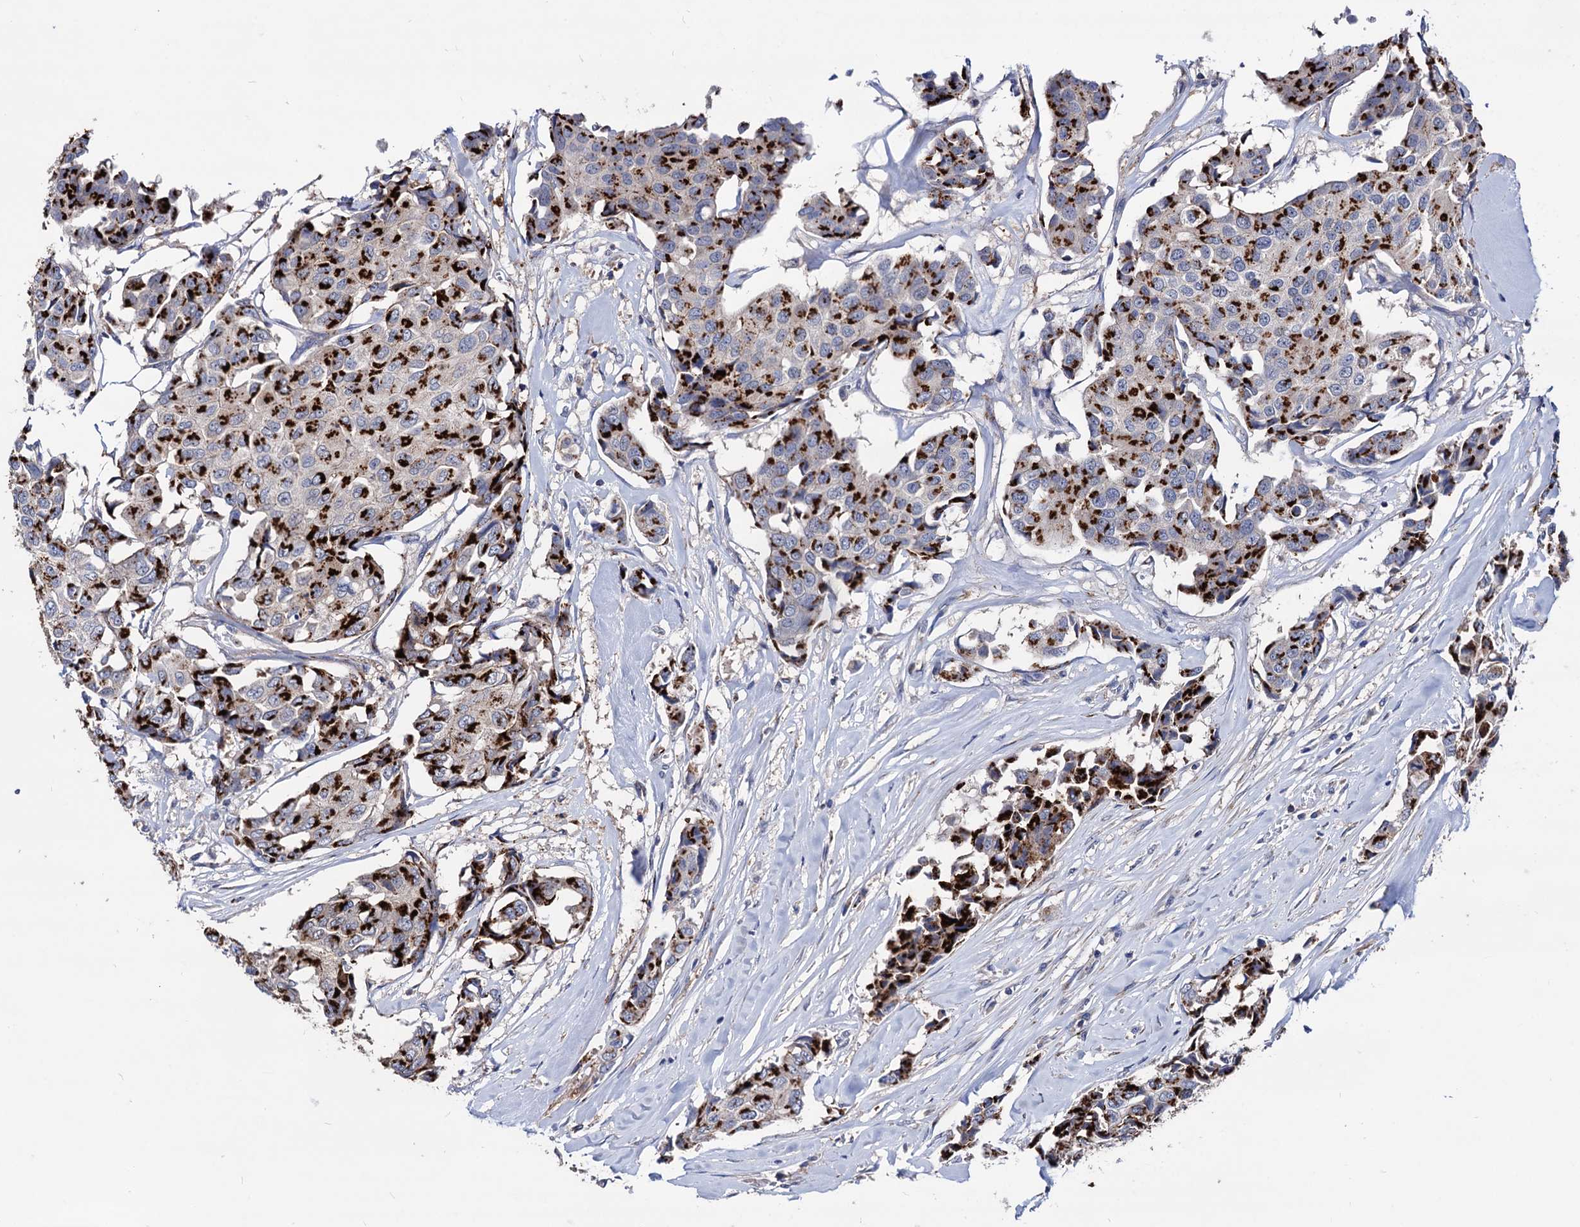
{"staining": {"intensity": "strong", "quantity": ">75%", "location": "cytoplasmic/membranous"}, "tissue": "breast cancer", "cell_type": "Tumor cells", "image_type": "cancer", "snomed": [{"axis": "morphology", "description": "Duct carcinoma"}, {"axis": "topography", "description": "Breast"}], "caption": "A high amount of strong cytoplasmic/membranous expression is present in approximately >75% of tumor cells in breast cancer tissue. (DAB IHC, brown staining for protein, blue staining for nuclei).", "gene": "ESD", "patient": {"sex": "female", "age": 80}}